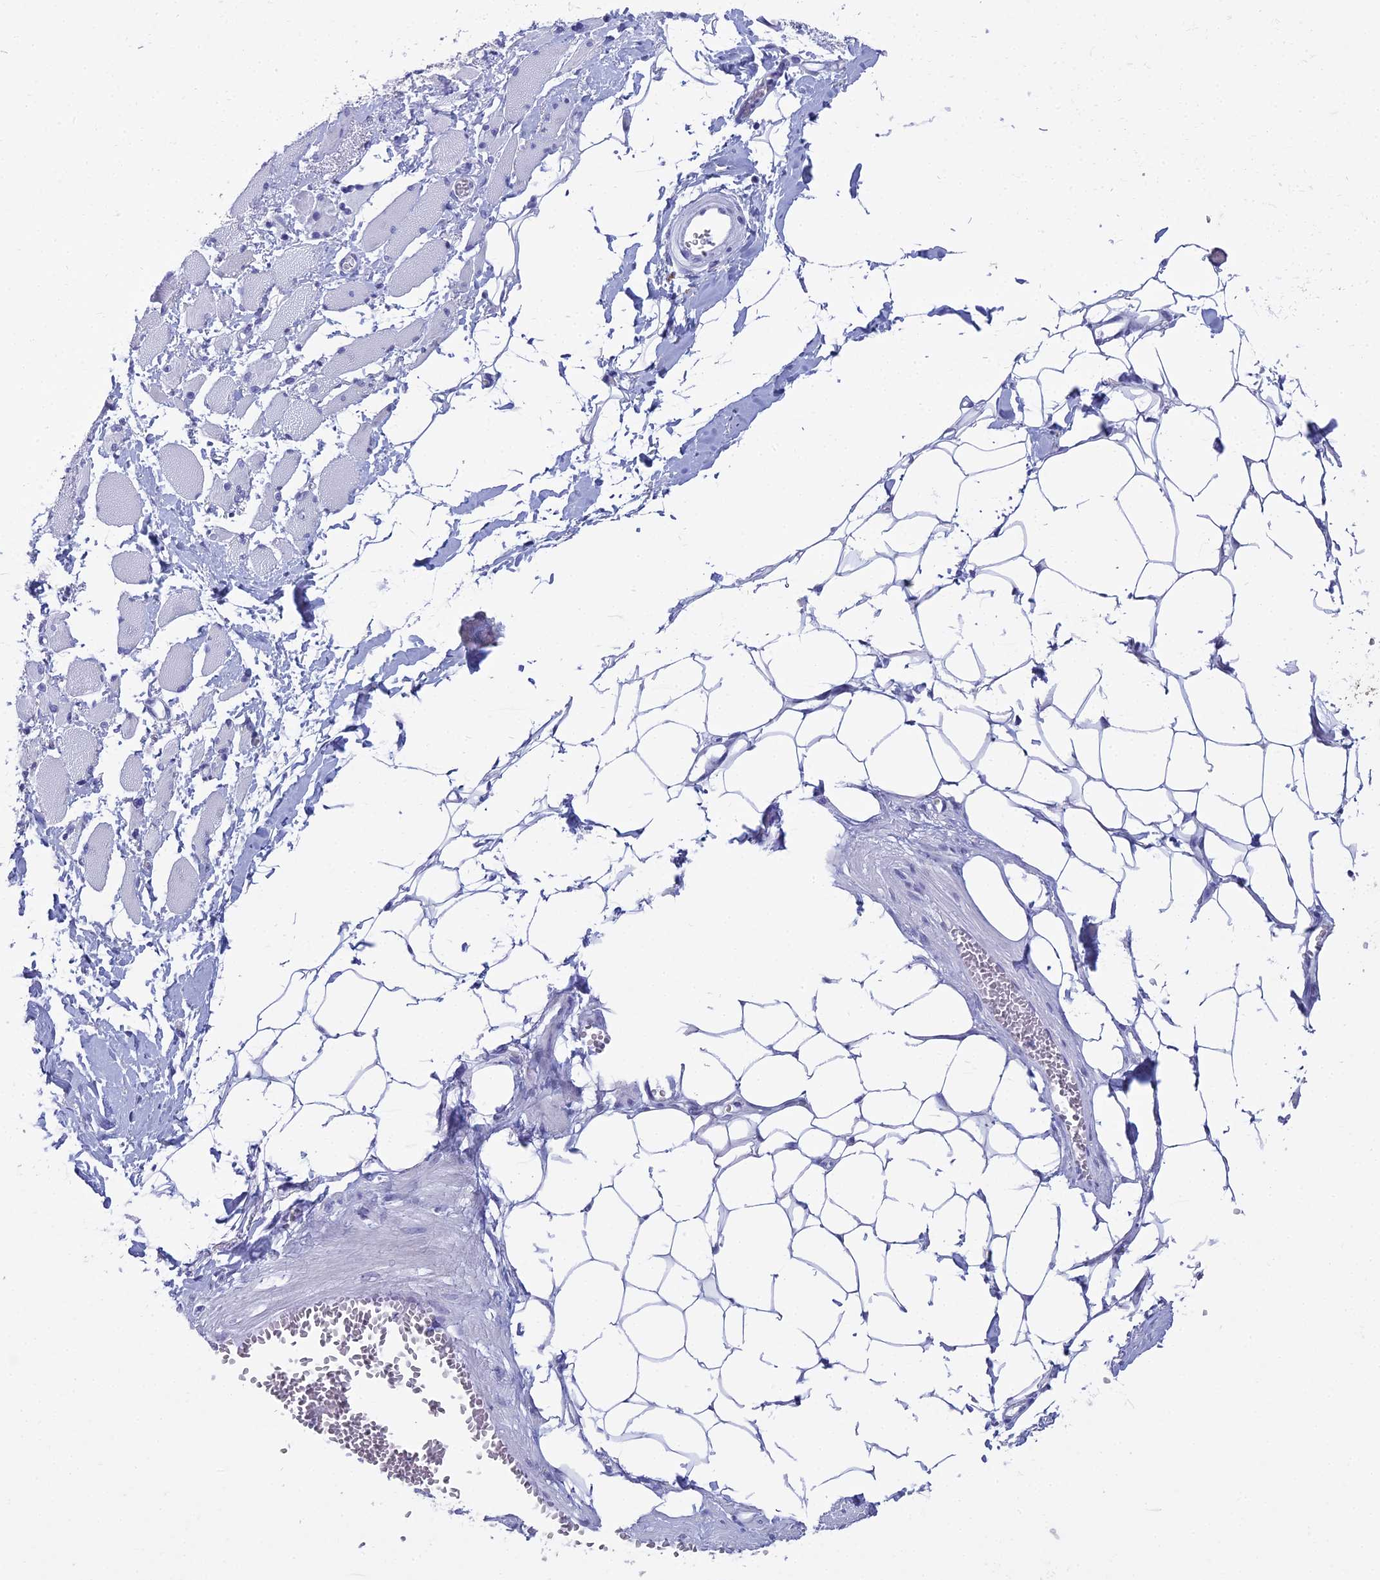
{"staining": {"intensity": "negative", "quantity": "none", "location": "none"}, "tissue": "skeletal muscle", "cell_type": "Myocytes", "image_type": "normal", "snomed": [{"axis": "morphology", "description": "Normal tissue, NOS"}, {"axis": "morphology", "description": "Basal cell carcinoma"}, {"axis": "topography", "description": "Skeletal muscle"}], "caption": "IHC image of unremarkable skeletal muscle stained for a protein (brown), which demonstrates no expression in myocytes.", "gene": "MAP6", "patient": {"sex": "female", "age": 64}}